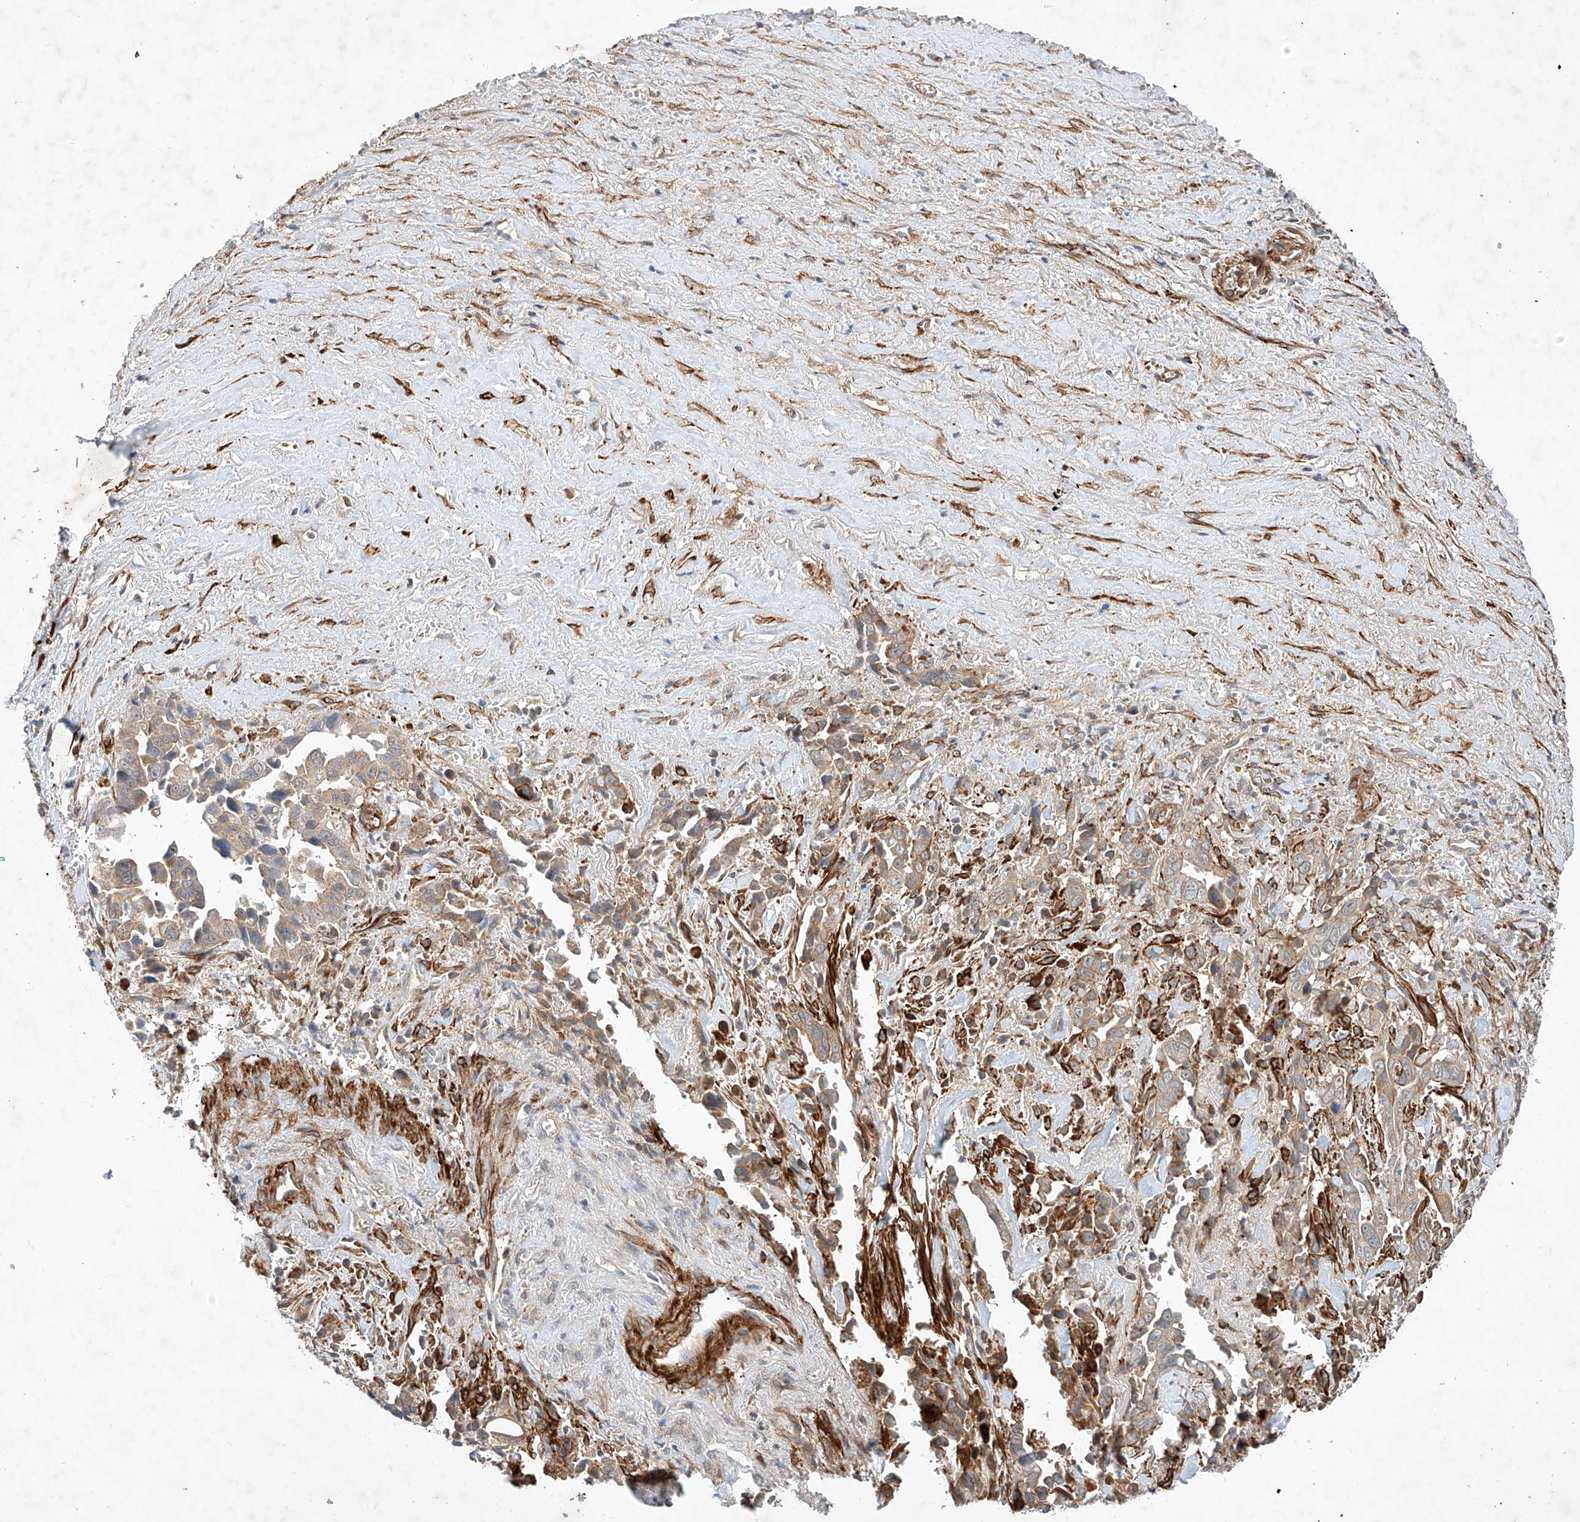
{"staining": {"intensity": "weak", "quantity": "25%-75%", "location": "cytoplasmic/membranous"}, "tissue": "liver cancer", "cell_type": "Tumor cells", "image_type": "cancer", "snomed": [{"axis": "morphology", "description": "Cholangiocarcinoma"}, {"axis": "topography", "description": "Liver"}], "caption": "Liver cholangiocarcinoma stained with DAB (3,3'-diaminobenzidine) IHC reveals low levels of weak cytoplasmic/membranous staining in approximately 25%-75% of tumor cells. (IHC, brightfield microscopy, high magnification).", "gene": "ARHGAP33", "patient": {"sex": "female", "age": 79}}